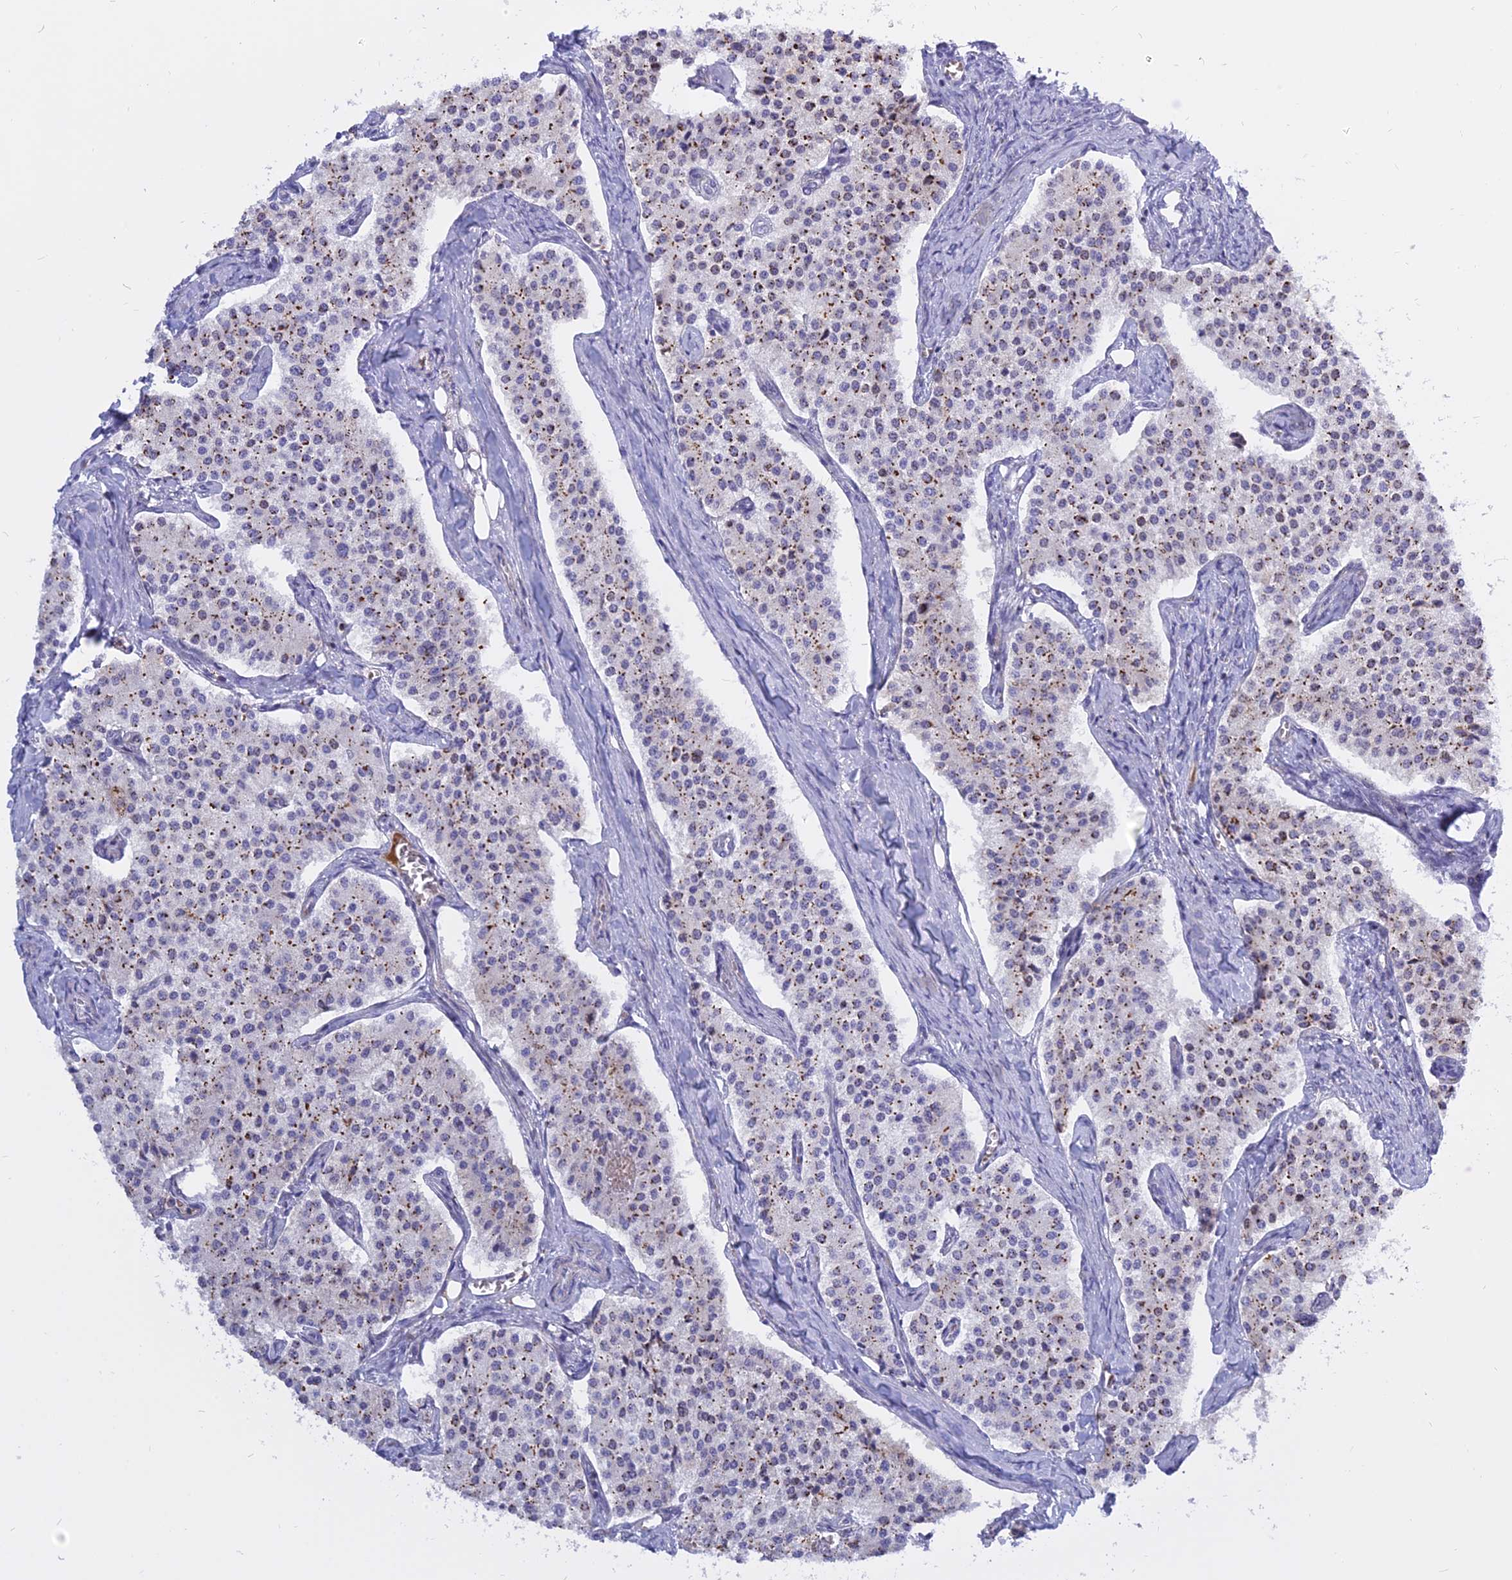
{"staining": {"intensity": "moderate", "quantity": "25%-75%", "location": "cytoplasmic/membranous"}, "tissue": "carcinoid", "cell_type": "Tumor cells", "image_type": "cancer", "snomed": [{"axis": "morphology", "description": "Carcinoid, malignant, NOS"}, {"axis": "topography", "description": "Colon"}], "caption": "Immunohistochemistry micrograph of carcinoid stained for a protein (brown), which demonstrates medium levels of moderate cytoplasmic/membranous positivity in about 25%-75% of tumor cells.", "gene": "MBD3L1", "patient": {"sex": "female", "age": 52}}